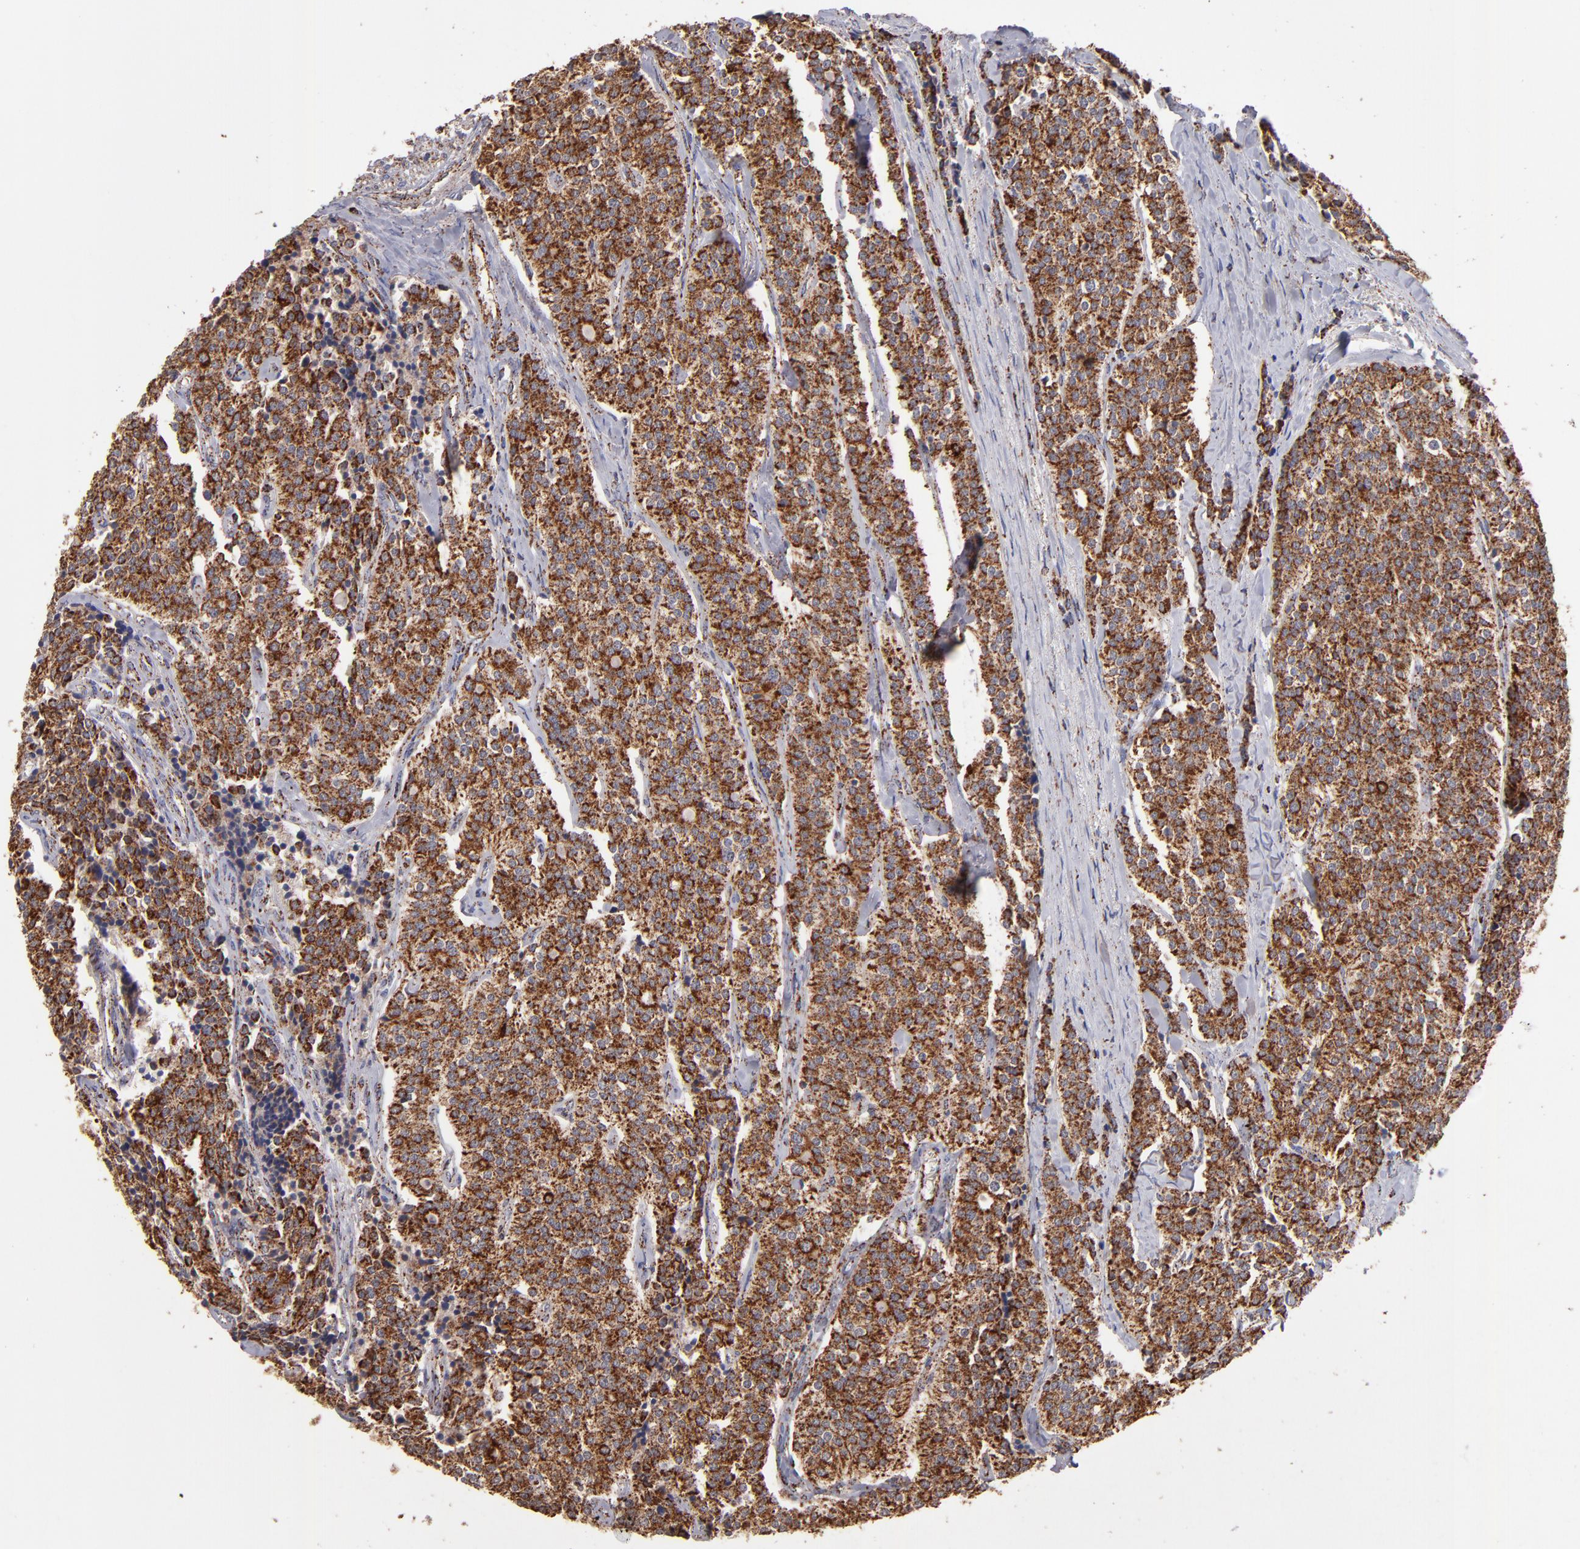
{"staining": {"intensity": "moderate", "quantity": ">75%", "location": "cytoplasmic/membranous"}, "tissue": "carcinoid", "cell_type": "Tumor cells", "image_type": "cancer", "snomed": [{"axis": "morphology", "description": "Carcinoid, malignant, NOS"}, {"axis": "topography", "description": "Small intestine"}], "caption": "IHC histopathology image of human malignant carcinoid stained for a protein (brown), which exhibits medium levels of moderate cytoplasmic/membranous staining in approximately >75% of tumor cells.", "gene": "DLST", "patient": {"sex": "male", "age": 63}}